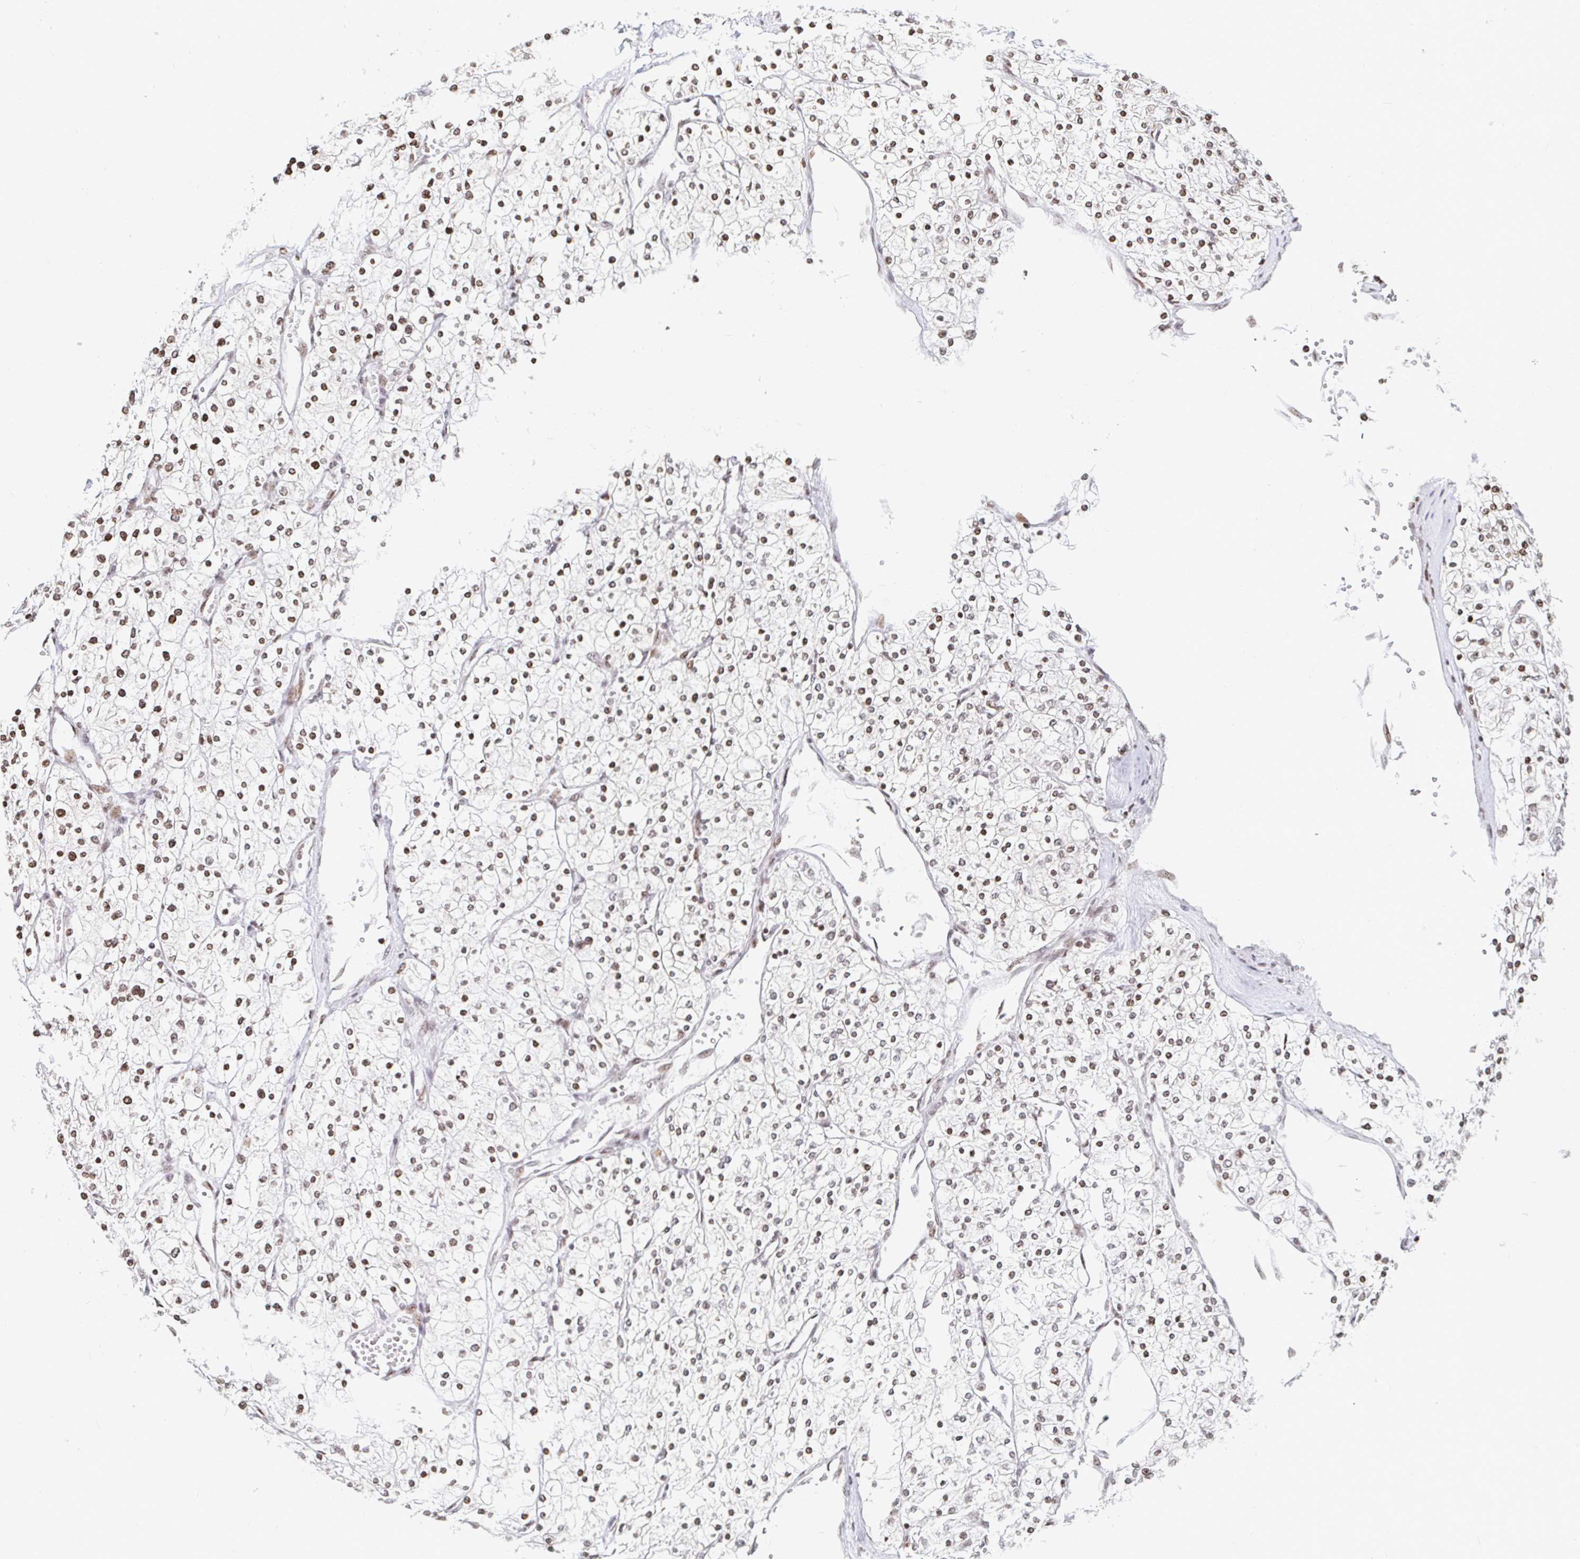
{"staining": {"intensity": "moderate", "quantity": ">75%", "location": "nuclear"}, "tissue": "renal cancer", "cell_type": "Tumor cells", "image_type": "cancer", "snomed": [{"axis": "morphology", "description": "Adenocarcinoma, NOS"}, {"axis": "topography", "description": "Kidney"}], "caption": "Renal adenocarcinoma stained with DAB (3,3'-diaminobenzidine) immunohistochemistry (IHC) reveals medium levels of moderate nuclear positivity in approximately >75% of tumor cells. (Stains: DAB in brown, nuclei in blue, Microscopy: brightfield microscopy at high magnification).", "gene": "HOXC10", "patient": {"sex": "male", "age": 80}}